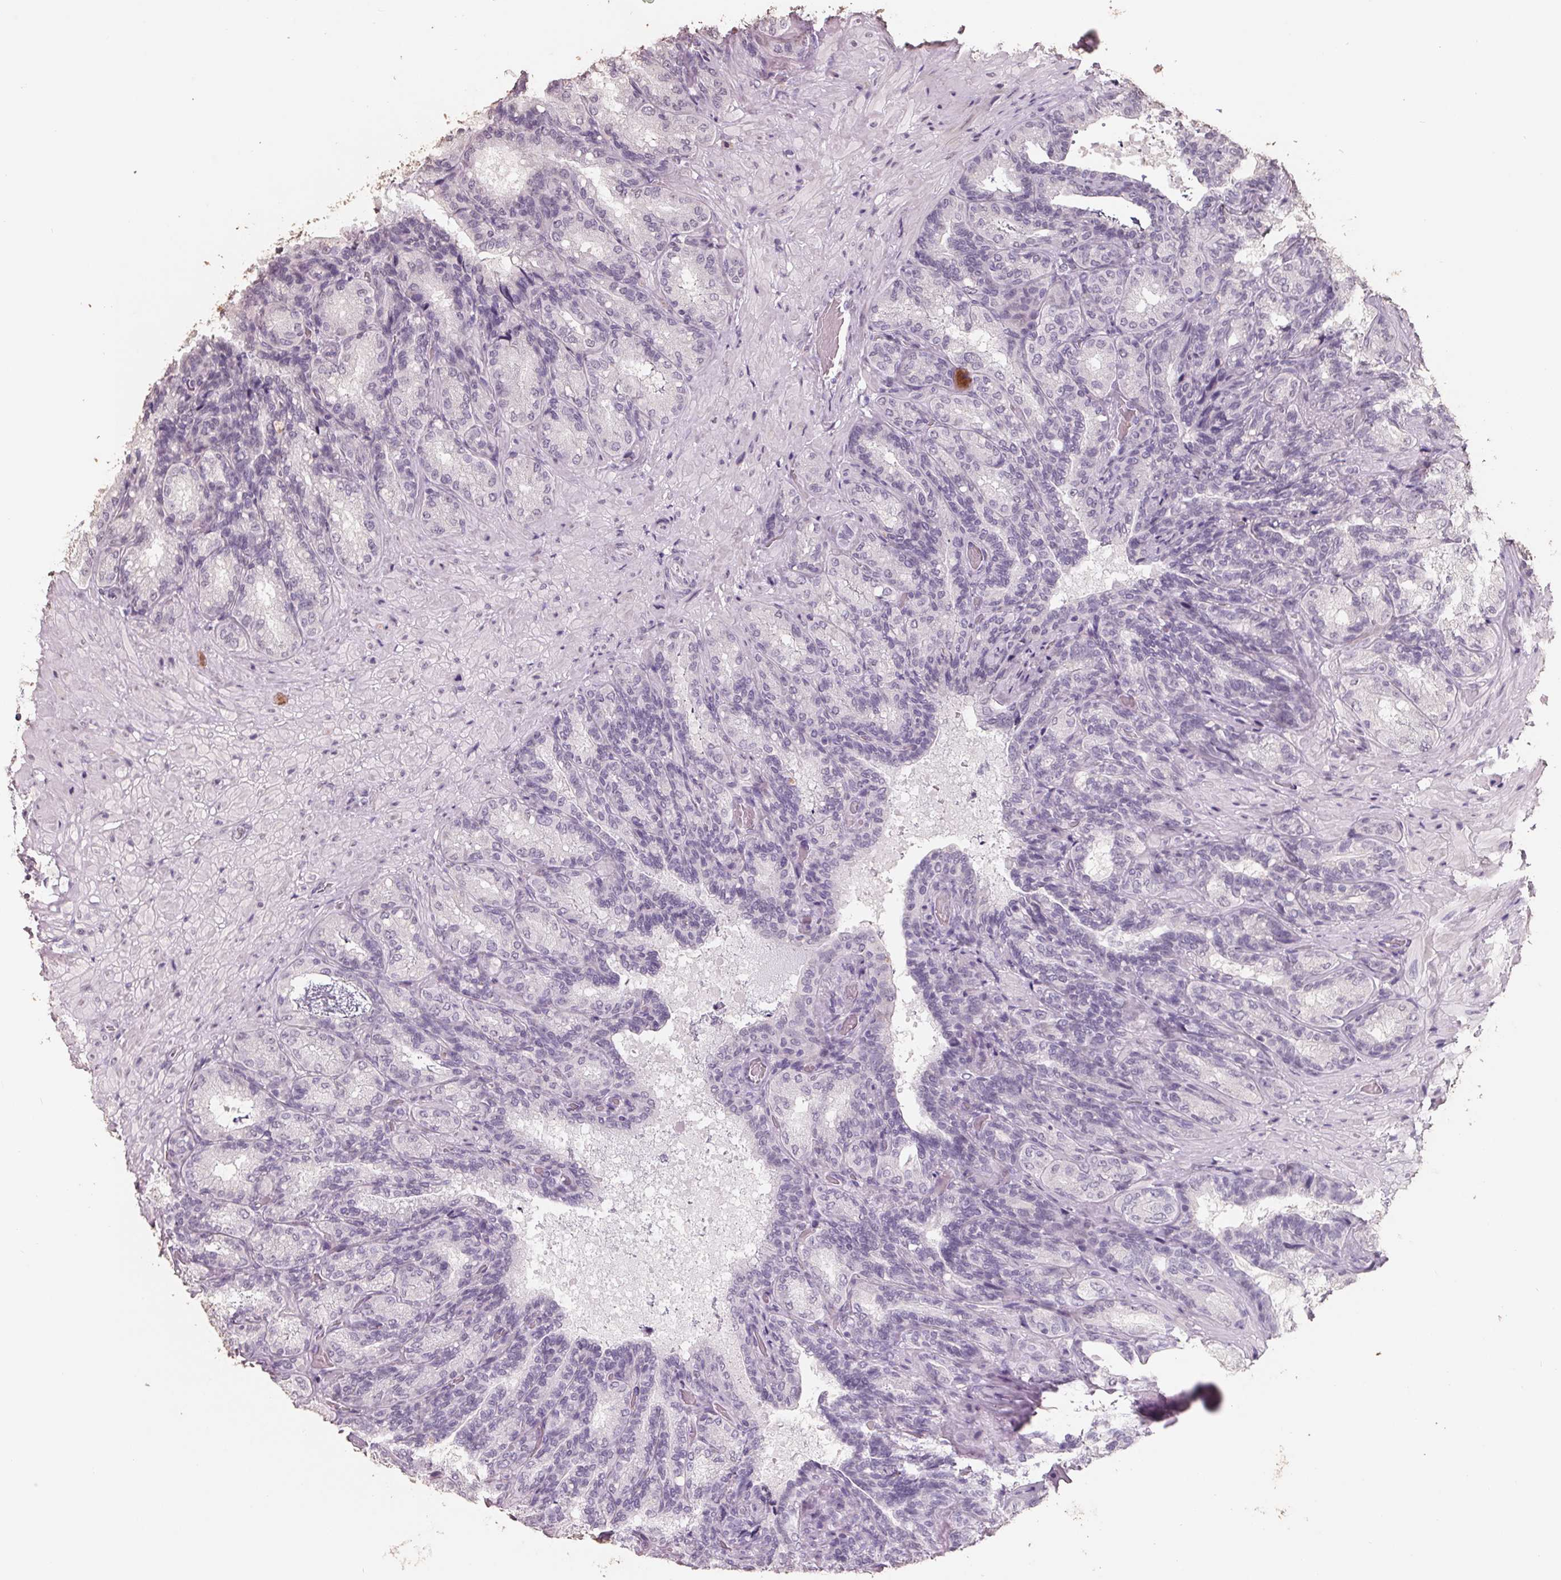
{"staining": {"intensity": "moderate", "quantity": "<25%", "location": "cytoplasmic/membranous"}, "tissue": "seminal vesicle", "cell_type": "Glandular cells", "image_type": "normal", "snomed": [{"axis": "morphology", "description": "Normal tissue, NOS"}, {"axis": "topography", "description": "Seminal veicle"}], "caption": "The immunohistochemical stain highlights moderate cytoplasmic/membranous expression in glandular cells of normal seminal vesicle.", "gene": "FTCD", "patient": {"sex": "male", "age": 68}}